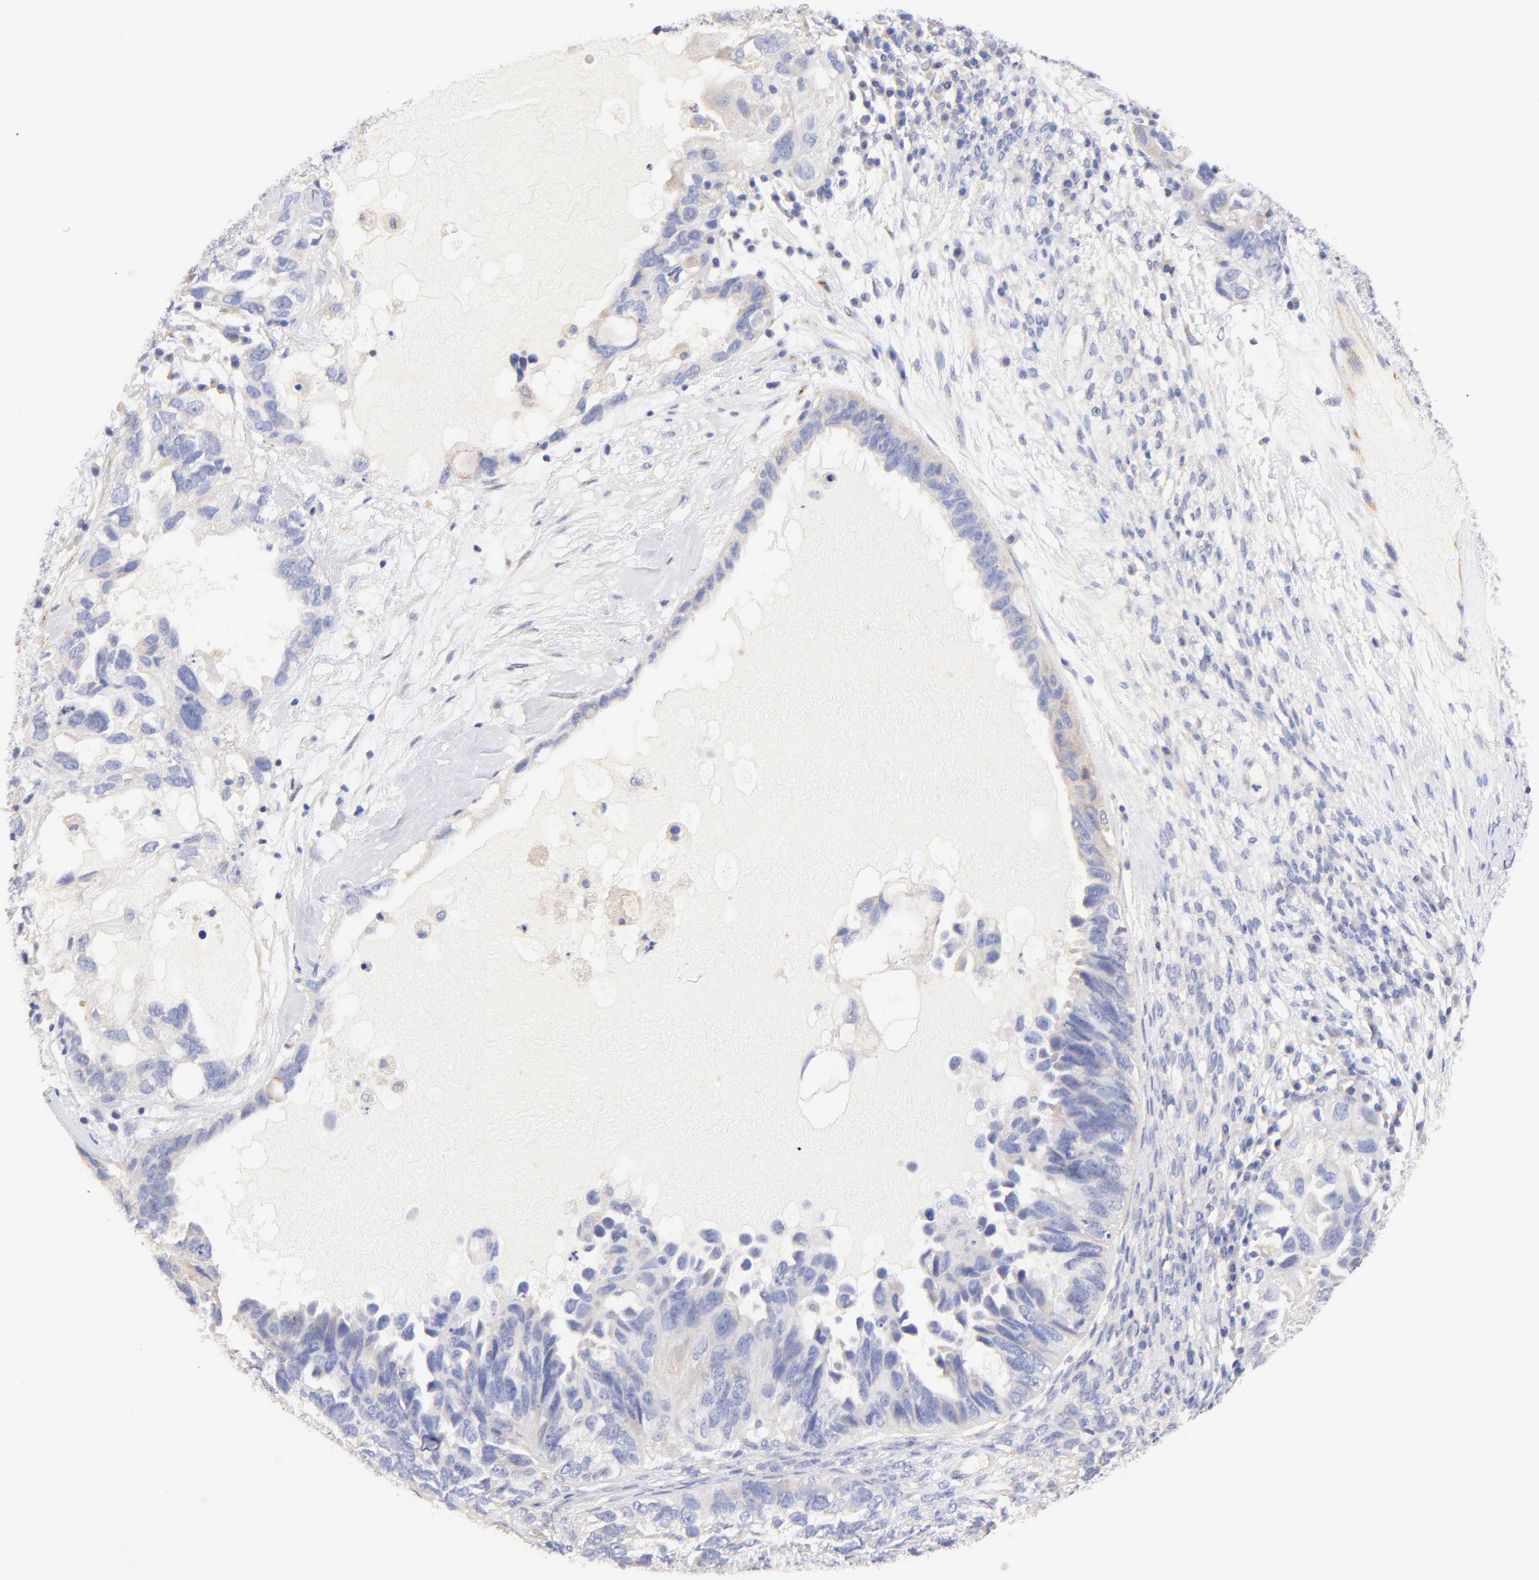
{"staining": {"intensity": "weak", "quantity": "25%-75%", "location": "cytoplasmic/membranous"}, "tissue": "ovarian cancer", "cell_type": "Tumor cells", "image_type": "cancer", "snomed": [{"axis": "morphology", "description": "Cystadenocarcinoma, serous, NOS"}, {"axis": "topography", "description": "Ovary"}], "caption": "Ovarian serous cystadenocarcinoma stained with IHC reveals weak cytoplasmic/membranous positivity in approximately 25%-75% of tumor cells.", "gene": "HS3ST1", "patient": {"sex": "female", "age": 82}}